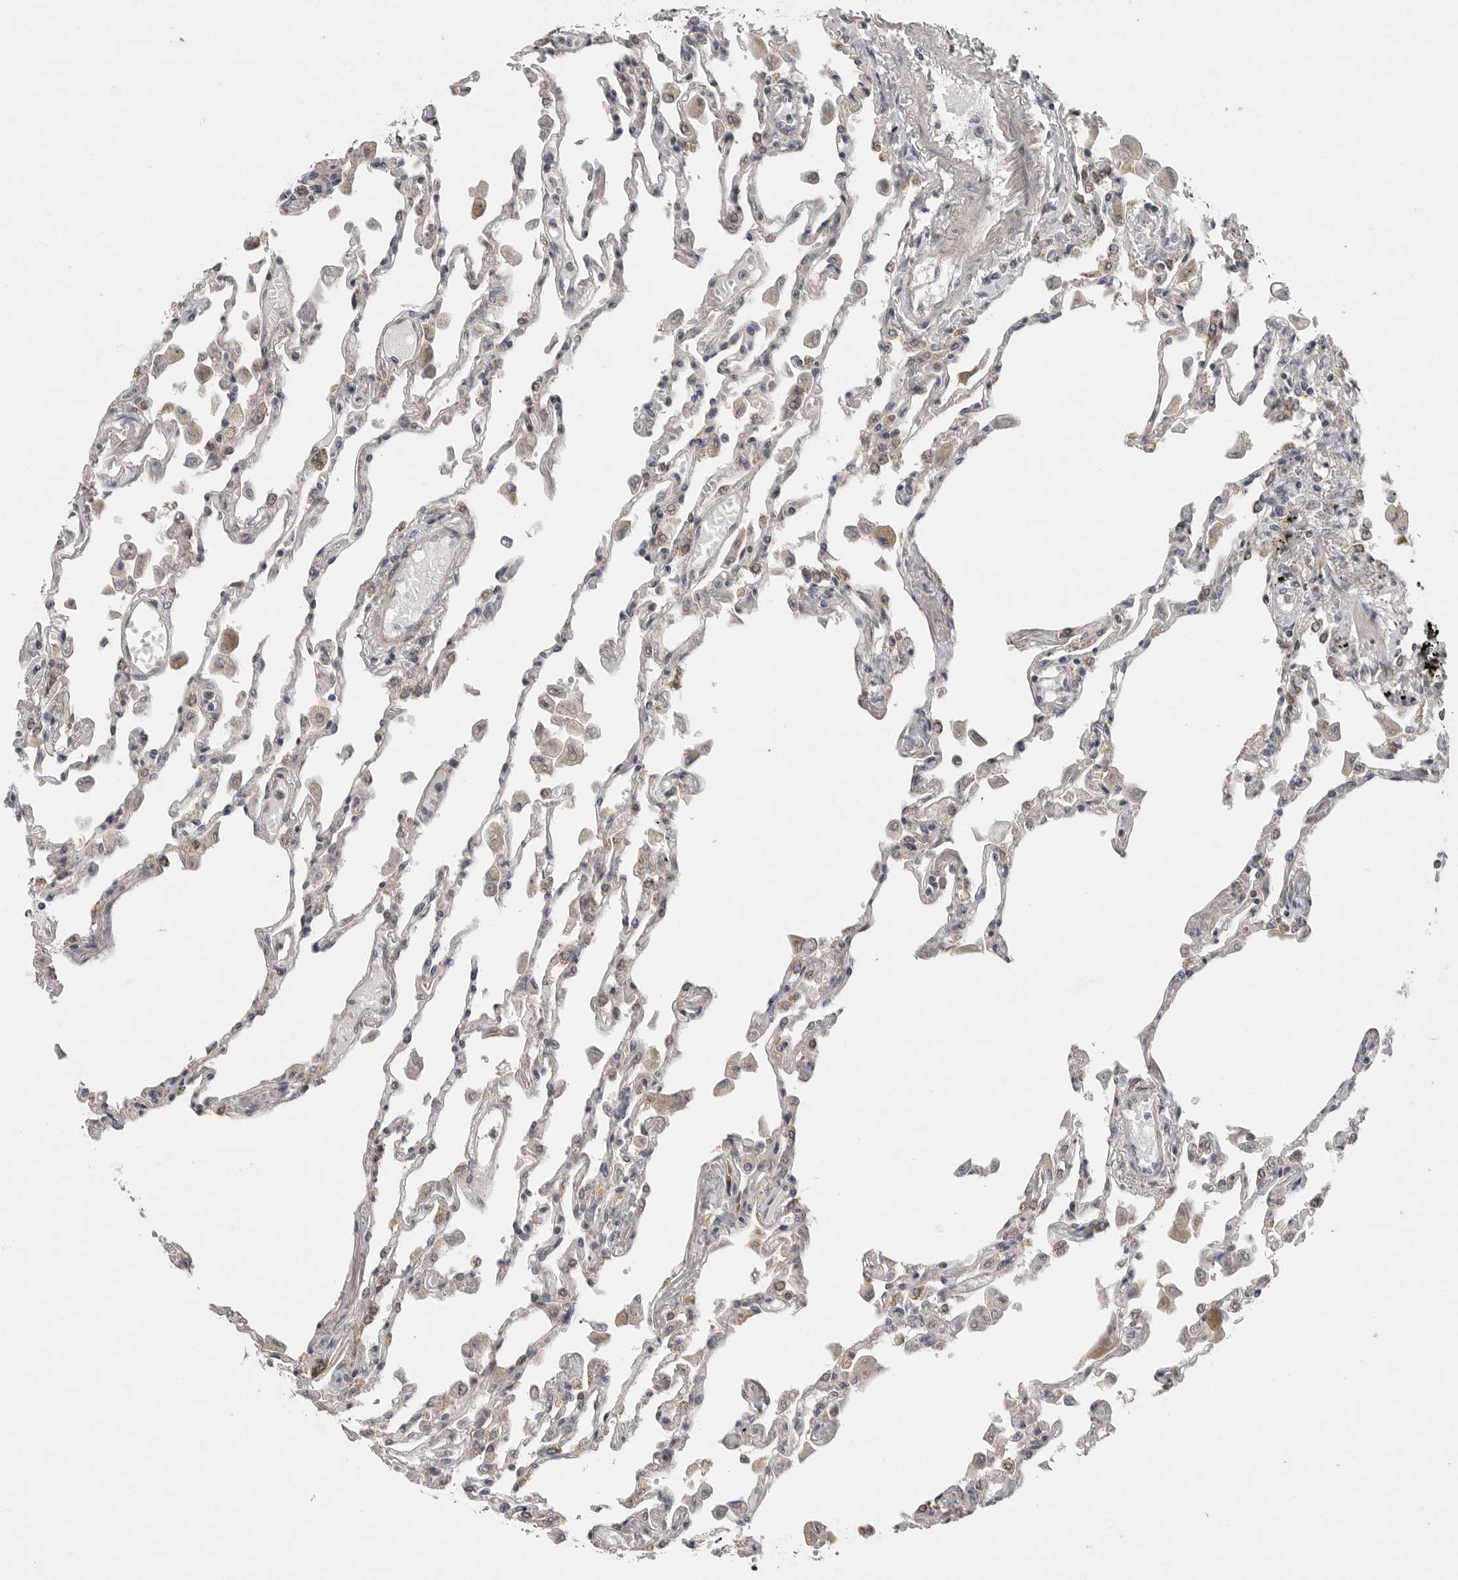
{"staining": {"intensity": "weak", "quantity": "<25%", "location": "cytoplasmic/membranous"}, "tissue": "lung", "cell_type": "Alveolar cells", "image_type": "normal", "snomed": [{"axis": "morphology", "description": "Normal tissue, NOS"}, {"axis": "topography", "description": "Bronchus"}, {"axis": "topography", "description": "Lung"}], "caption": "A photomicrograph of lung stained for a protein reveals no brown staining in alveolar cells. (DAB (3,3'-diaminobenzidine) immunohistochemistry visualized using brightfield microscopy, high magnification).", "gene": "FBXO43", "patient": {"sex": "female", "age": 49}}